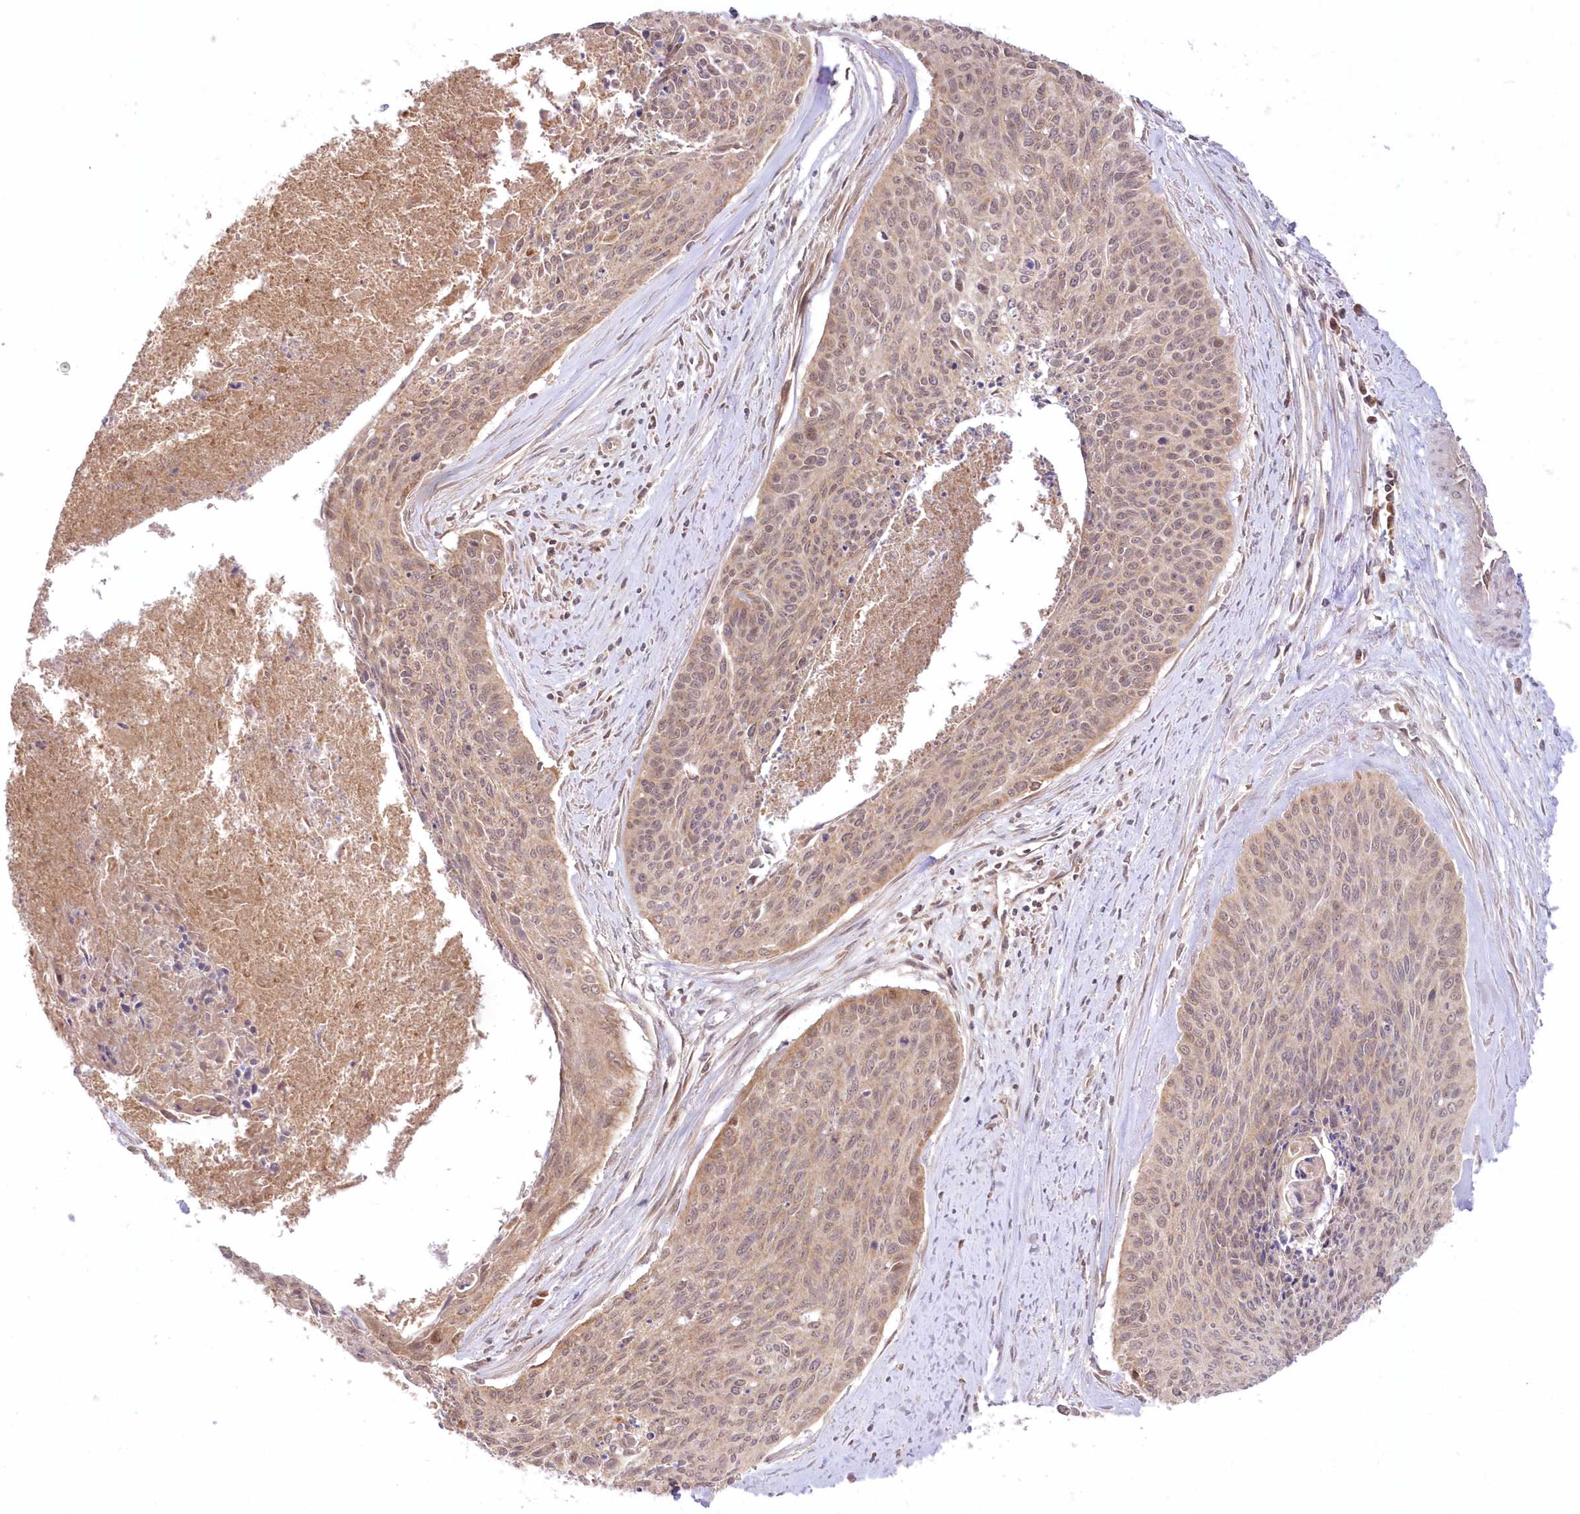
{"staining": {"intensity": "weak", "quantity": ">75%", "location": "cytoplasmic/membranous"}, "tissue": "cervical cancer", "cell_type": "Tumor cells", "image_type": "cancer", "snomed": [{"axis": "morphology", "description": "Squamous cell carcinoma, NOS"}, {"axis": "topography", "description": "Cervix"}], "caption": "Brown immunohistochemical staining in cervical squamous cell carcinoma reveals weak cytoplasmic/membranous expression in about >75% of tumor cells. (IHC, brightfield microscopy, high magnification).", "gene": "MTMR3", "patient": {"sex": "female", "age": 55}}